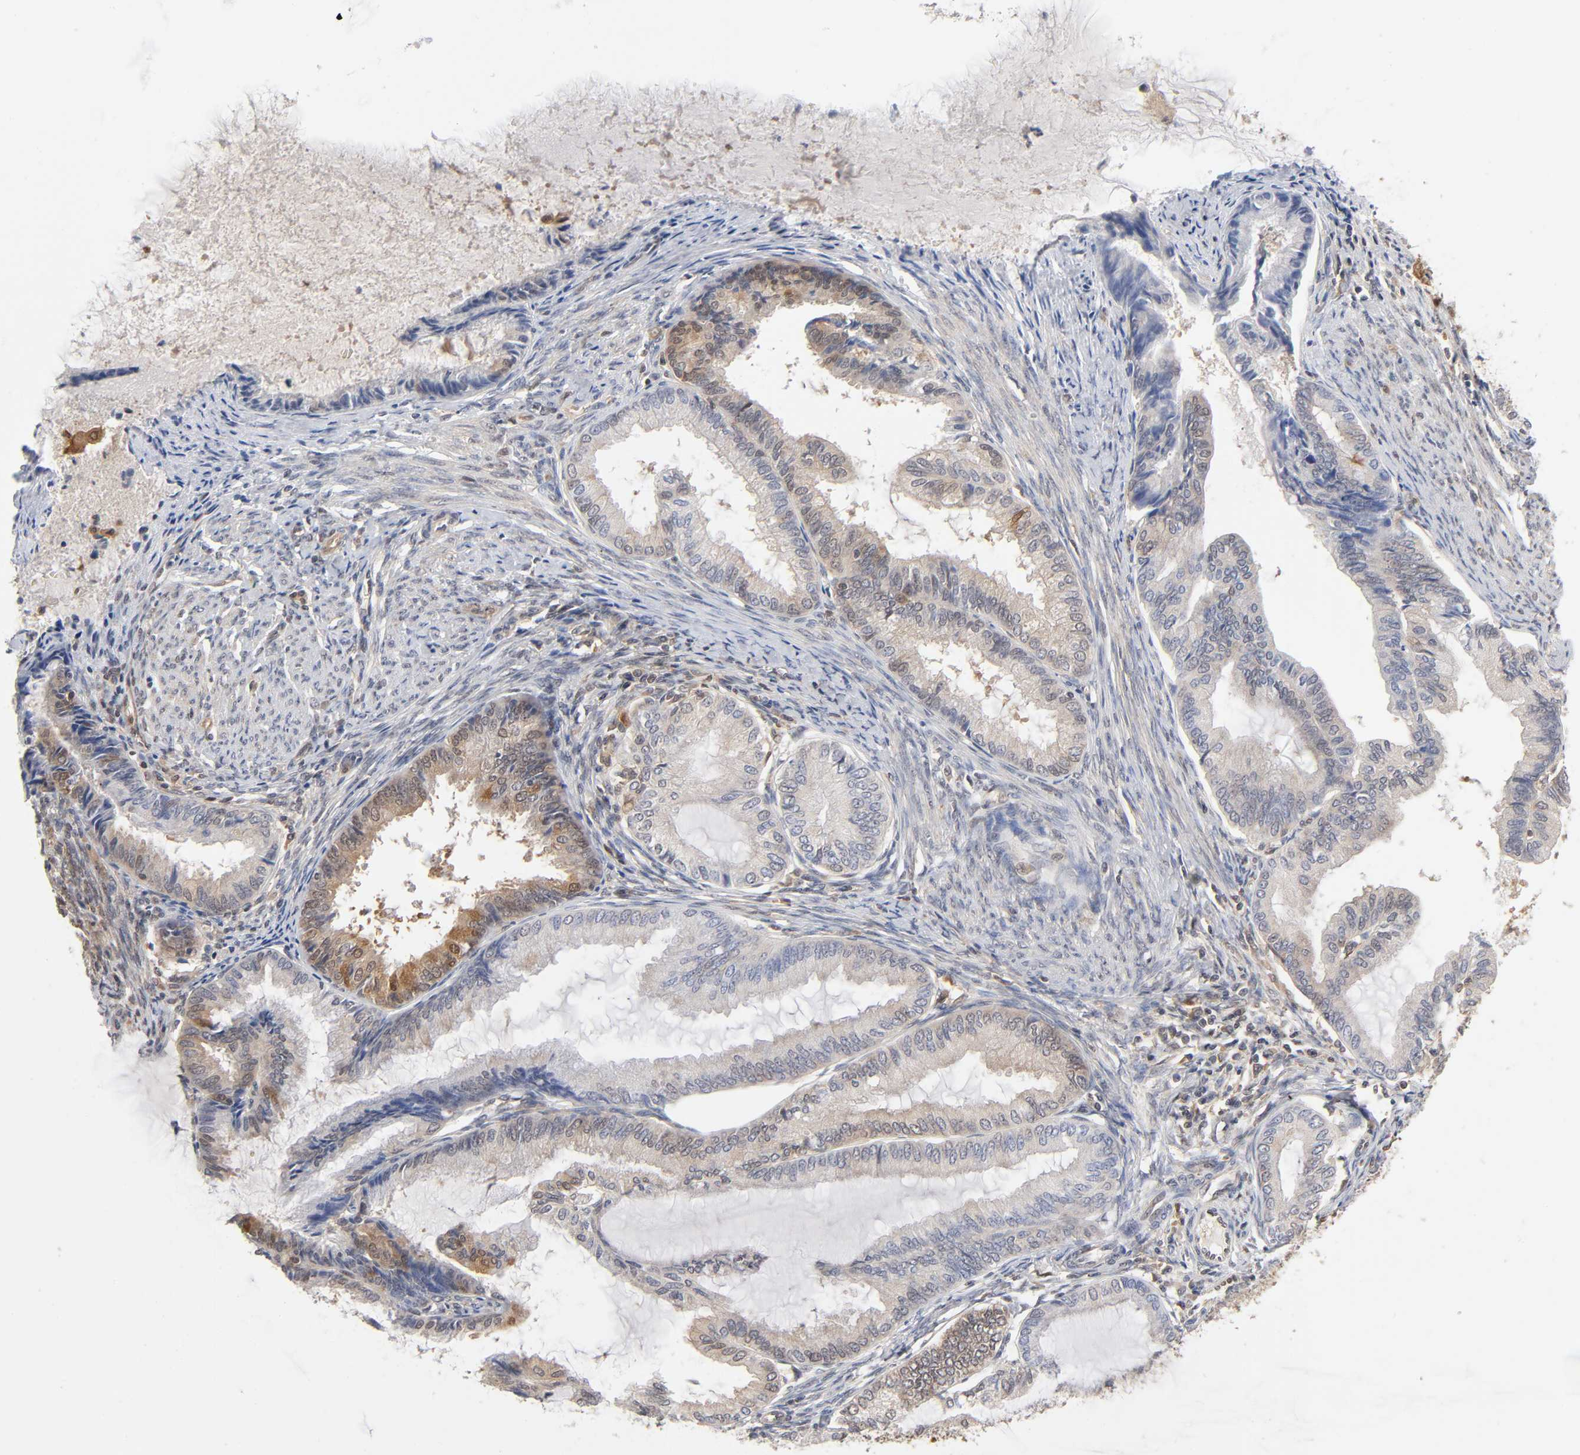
{"staining": {"intensity": "moderate", "quantity": "<25%", "location": "cytoplasmic/membranous"}, "tissue": "endometrial cancer", "cell_type": "Tumor cells", "image_type": "cancer", "snomed": [{"axis": "morphology", "description": "Adenocarcinoma, NOS"}, {"axis": "topography", "description": "Endometrium"}], "caption": "Immunohistochemistry (IHC) micrograph of adenocarcinoma (endometrial) stained for a protein (brown), which shows low levels of moderate cytoplasmic/membranous expression in approximately <25% of tumor cells.", "gene": "DFFB", "patient": {"sex": "female", "age": 86}}